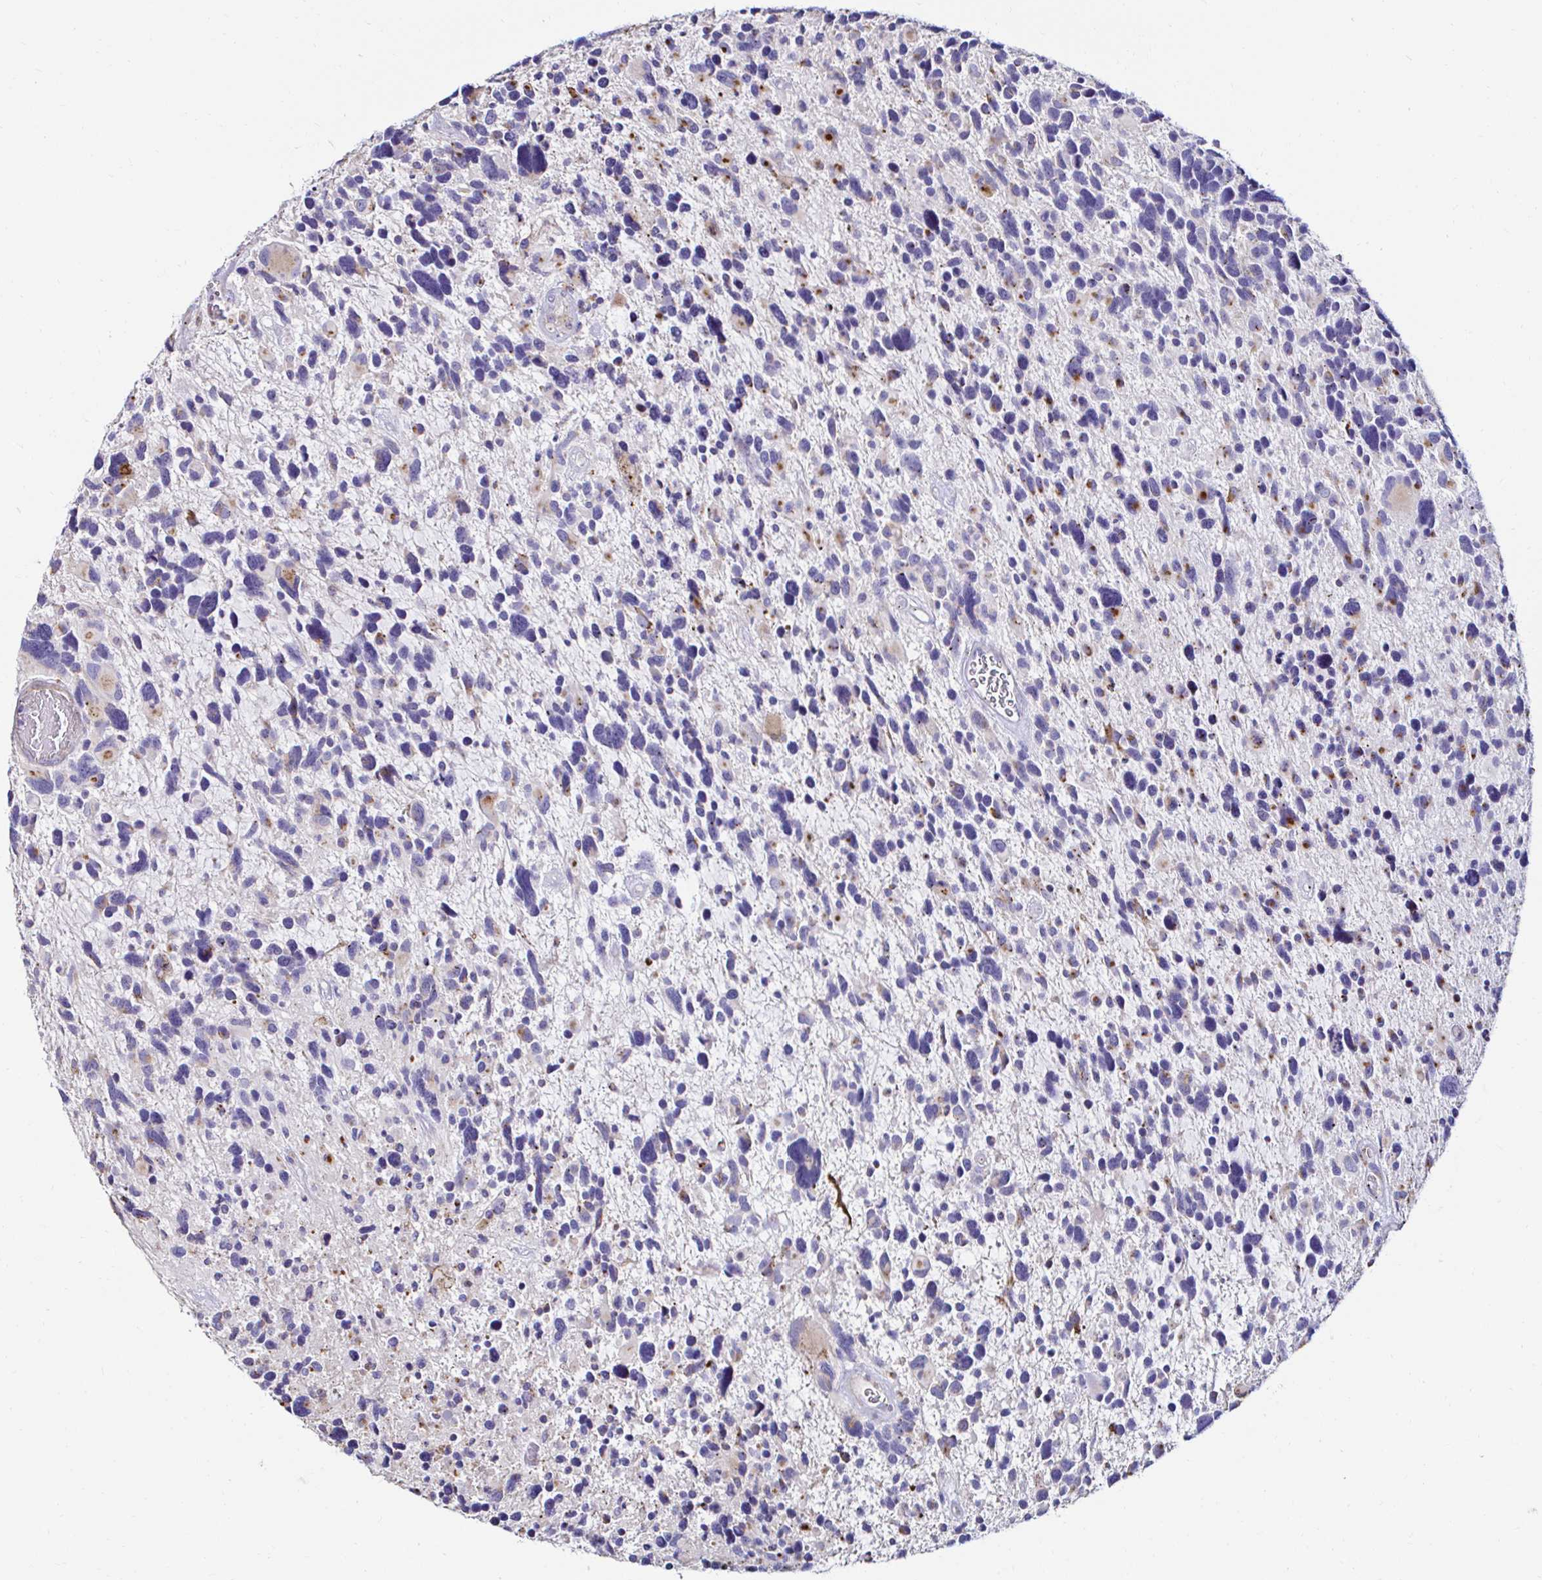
{"staining": {"intensity": "moderate", "quantity": "<25%", "location": "cytoplasmic/membranous"}, "tissue": "glioma", "cell_type": "Tumor cells", "image_type": "cancer", "snomed": [{"axis": "morphology", "description": "Glioma, malignant, High grade"}, {"axis": "topography", "description": "Brain"}], "caption": "Glioma stained for a protein reveals moderate cytoplasmic/membranous positivity in tumor cells. The protein is shown in brown color, while the nuclei are stained blue.", "gene": "GALNS", "patient": {"sex": "male", "age": 49}}